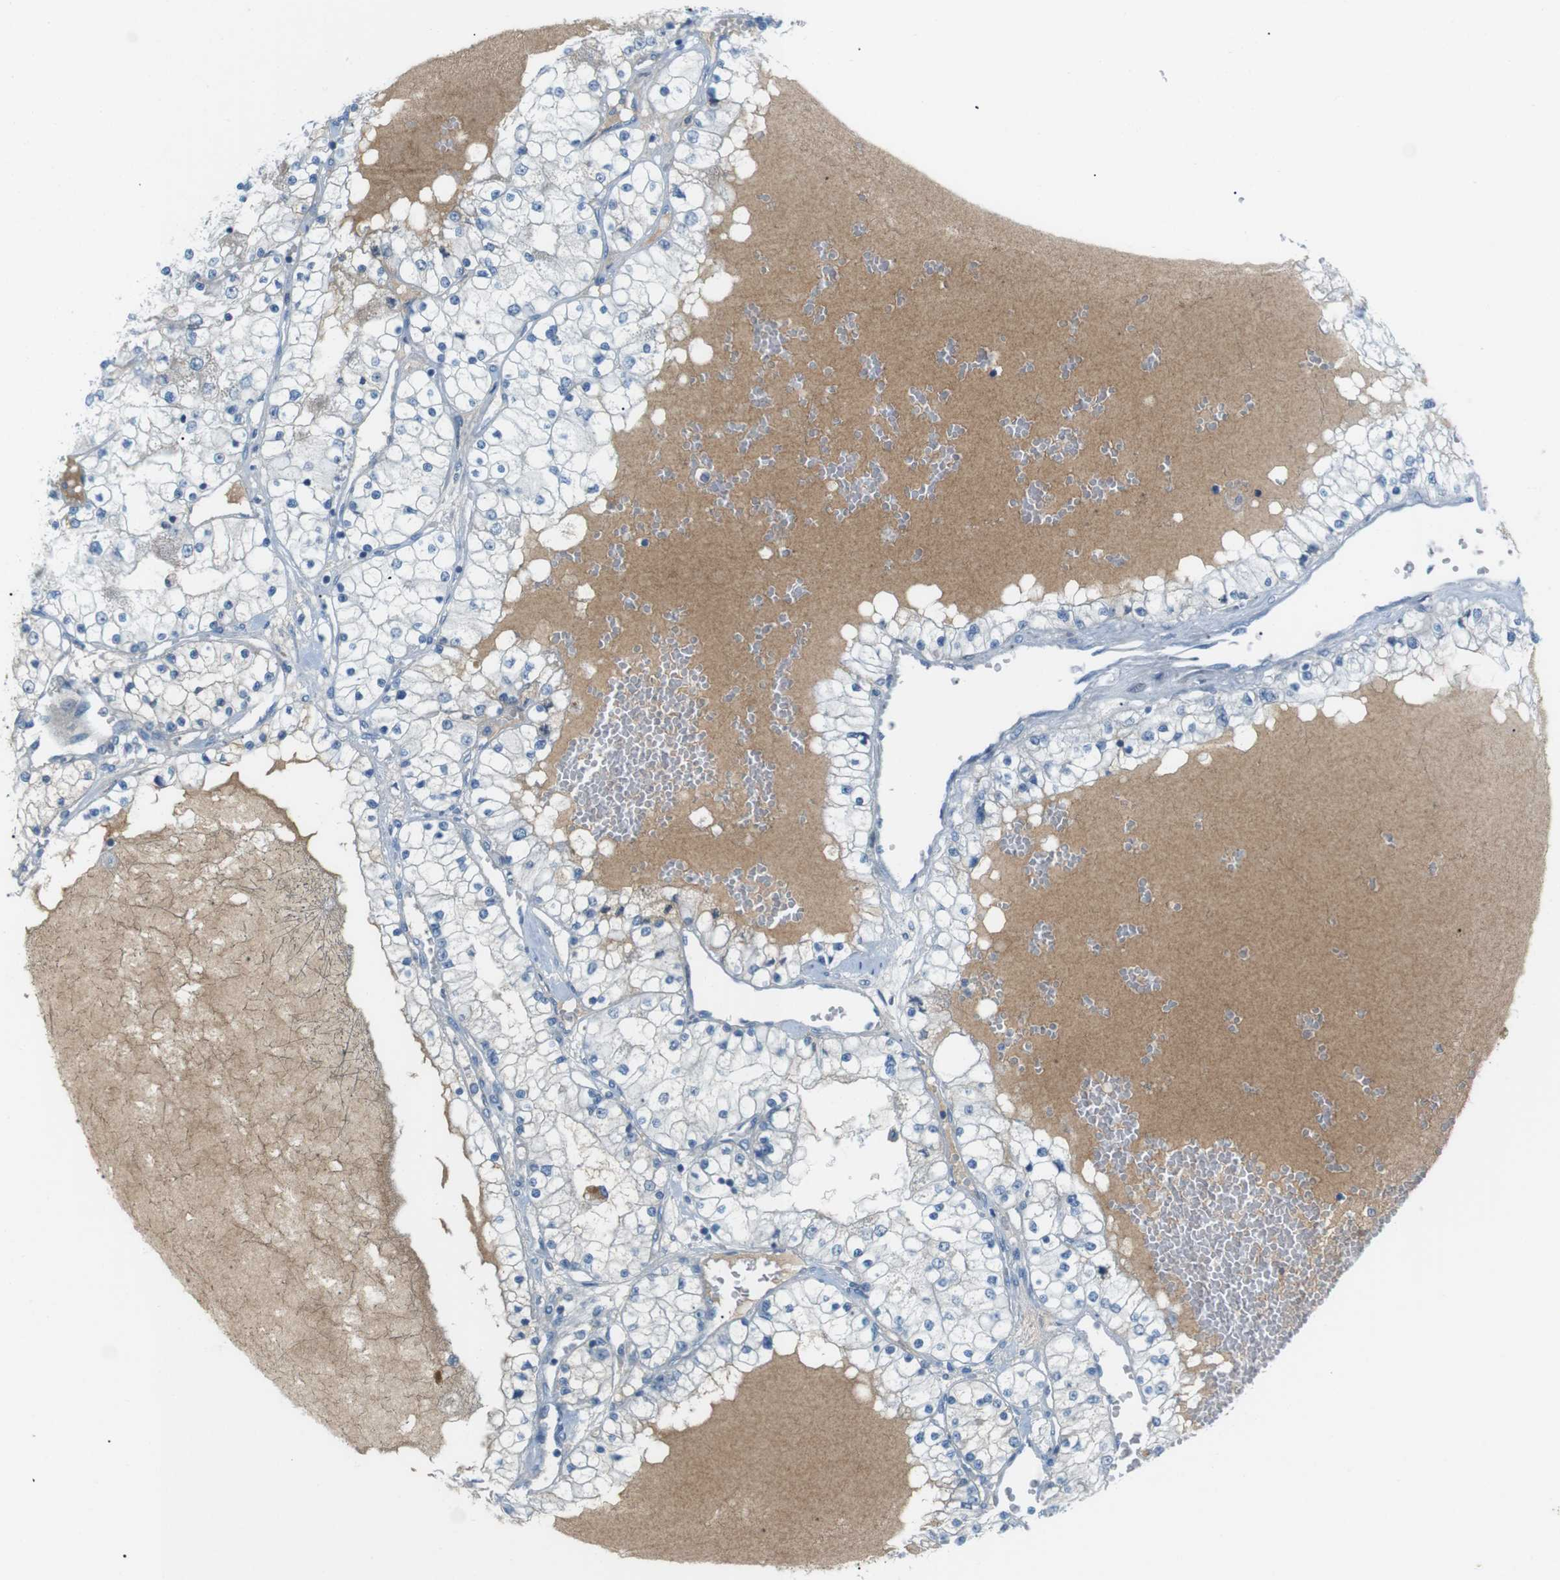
{"staining": {"intensity": "negative", "quantity": "none", "location": "none"}, "tissue": "renal cancer", "cell_type": "Tumor cells", "image_type": "cancer", "snomed": [{"axis": "morphology", "description": "Adenocarcinoma, NOS"}, {"axis": "topography", "description": "Kidney"}], "caption": "There is no significant staining in tumor cells of renal cancer. The staining is performed using DAB brown chromogen with nuclei counter-stained in using hematoxylin.", "gene": "AZGP1", "patient": {"sex": "male", "age": 68}}